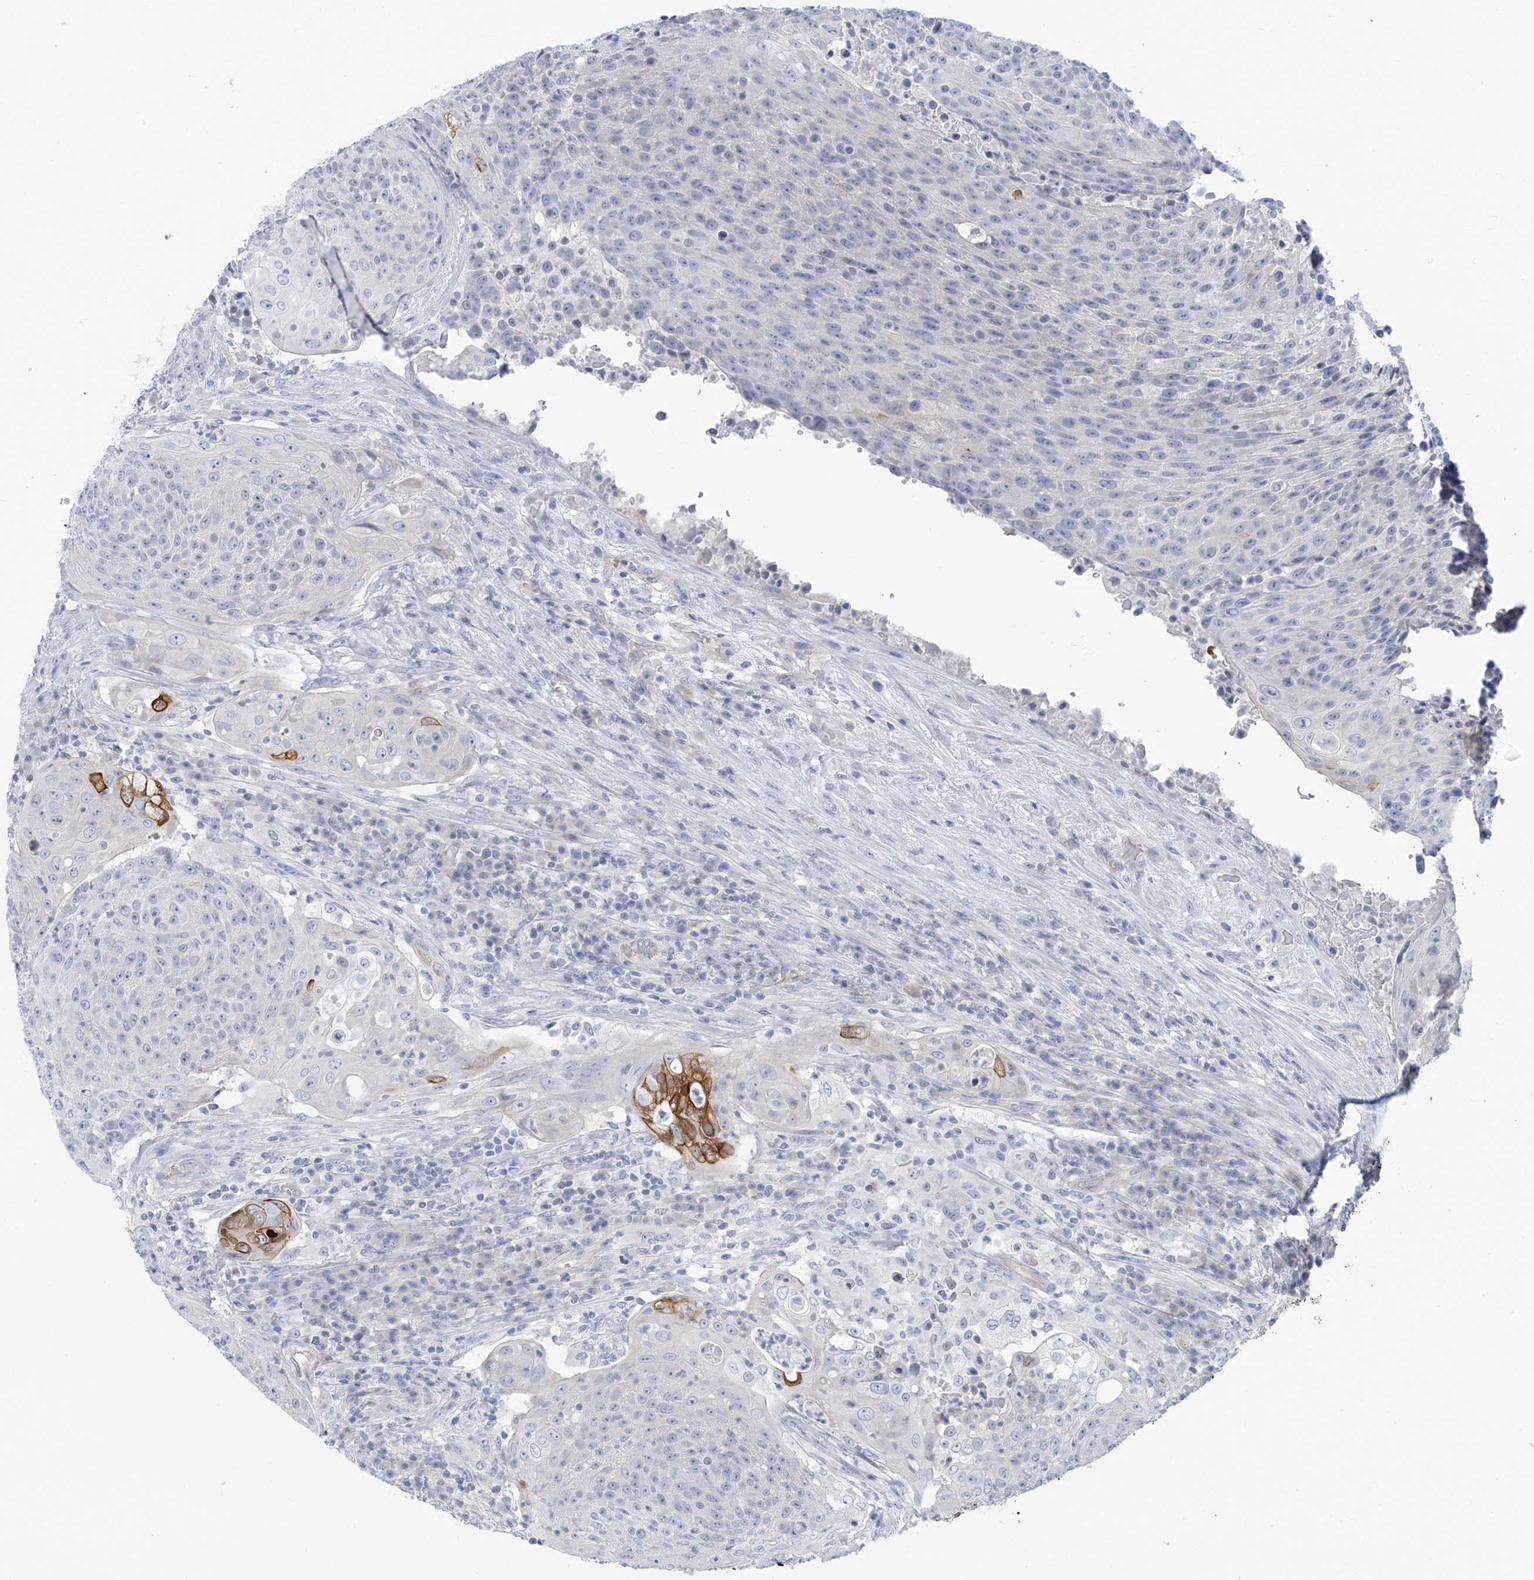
{"staining": {"intensity": "moderate", "quantity": "<25%", "location": "cytoplasmic/membranous"}, "tissue": "urothelial cancer", "cell_type": "Tumor cells", "image_type": "cancer", "snomed": [{"axis": "morphology", "description": "Urothelial carcinoma, High grade"}, {"axis": "topography", "description": "Urinary bladder"}], "caption": "A brown stain shows moderate cytoplasmic/membranous positivity of a protein in urothelial cancer tumor cells.", "gene": "PIK3C2B", "patient": {"sex": "female", "age": 63}}